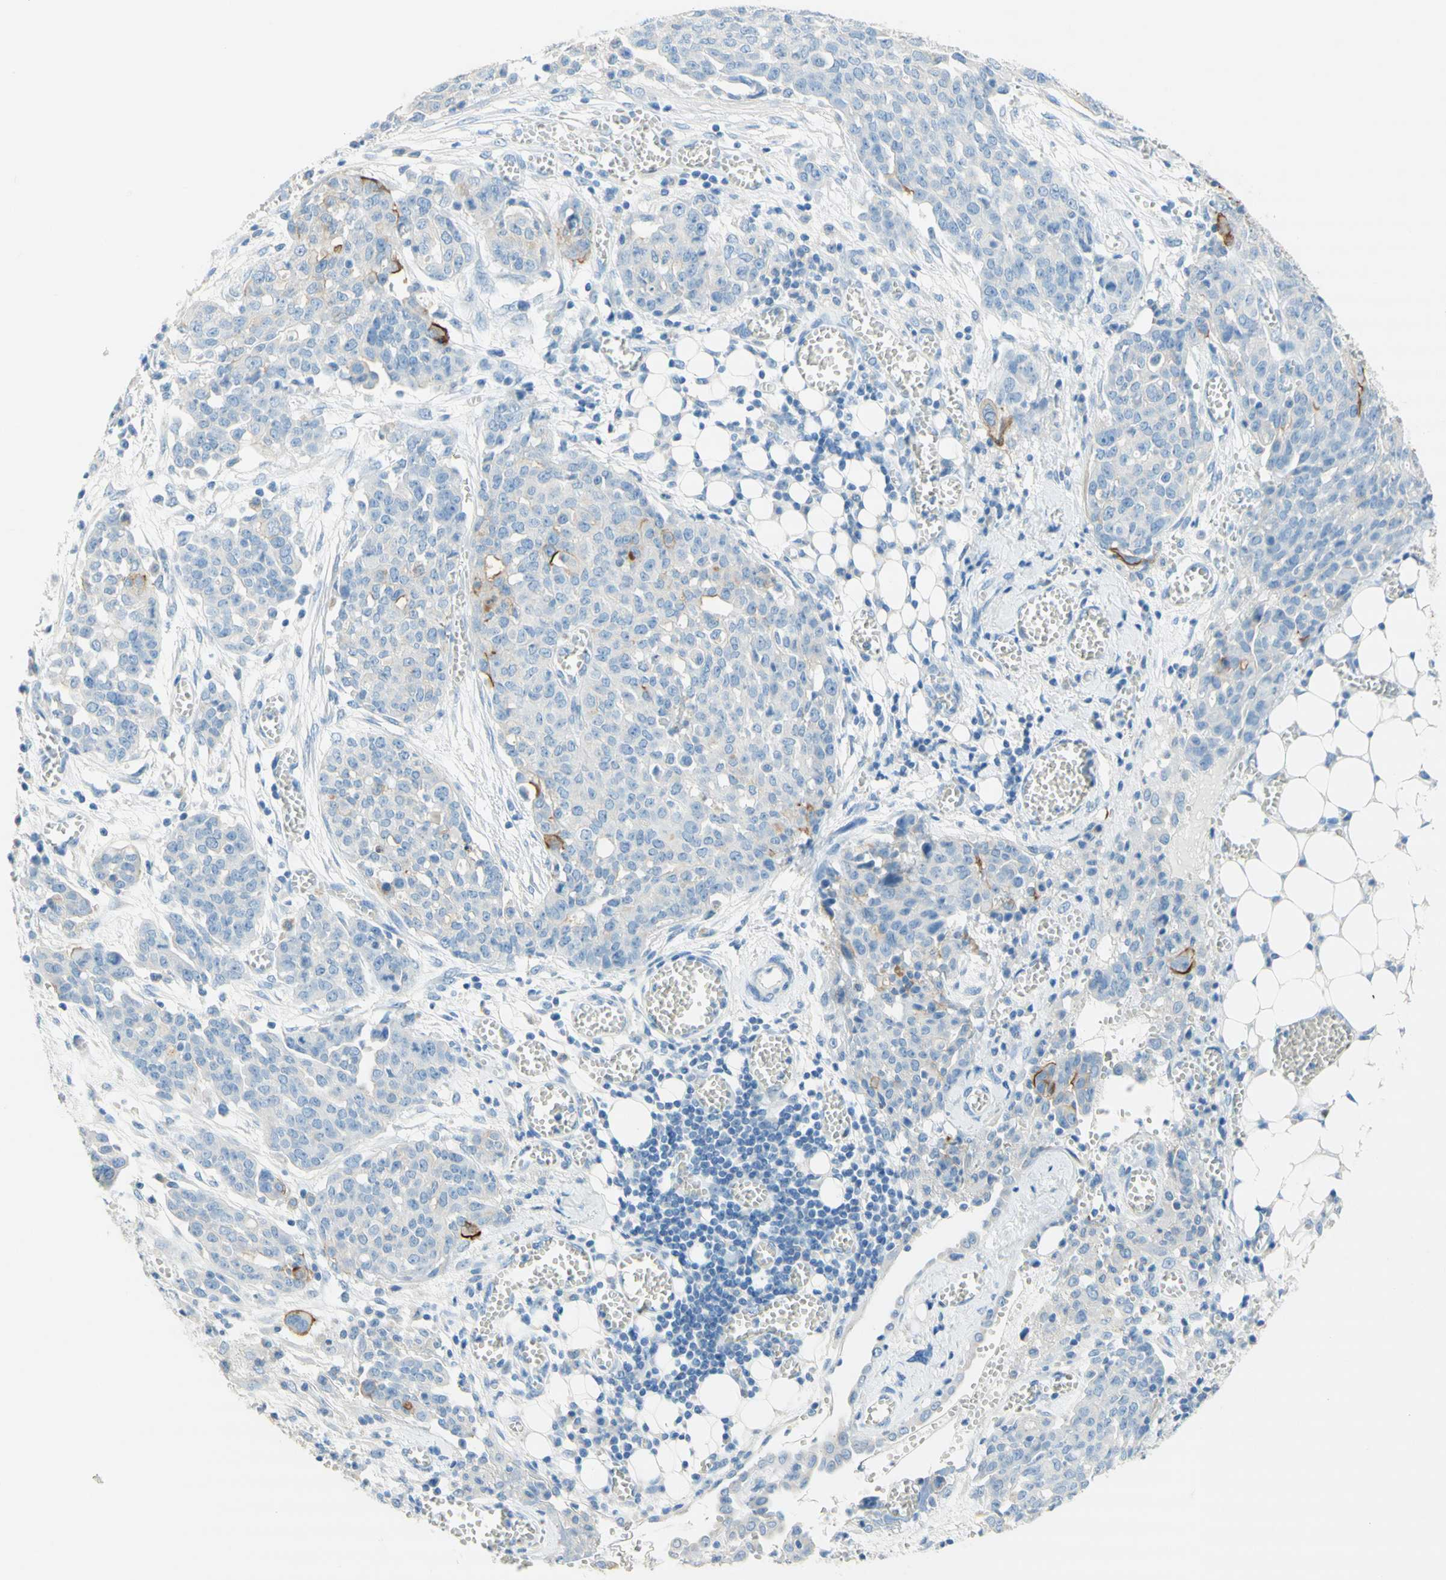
{"staining": {"intensity": "moderate", "quantity": "<25%", "location": "cytoplasmic/membranous"}, "tissue": "ovarian cancer", "cell_type": "Tumor cells", "image_type": "cancer", "snomed": [{"axis": "morphology", "description": "Cystadenocarcinoma, serous, NOS"}, {"axis": "topography", "description": "Soft tissue"}, {"axis": "topography", "description": "Ovary"}], "caption": "Protein staining shows moderate cytoplasmic/membranous staining in about <25% of tumor cells in ovarian cancer.", "gene": "POLR2J3", "patient": {"sex": "female", "age": 57}}